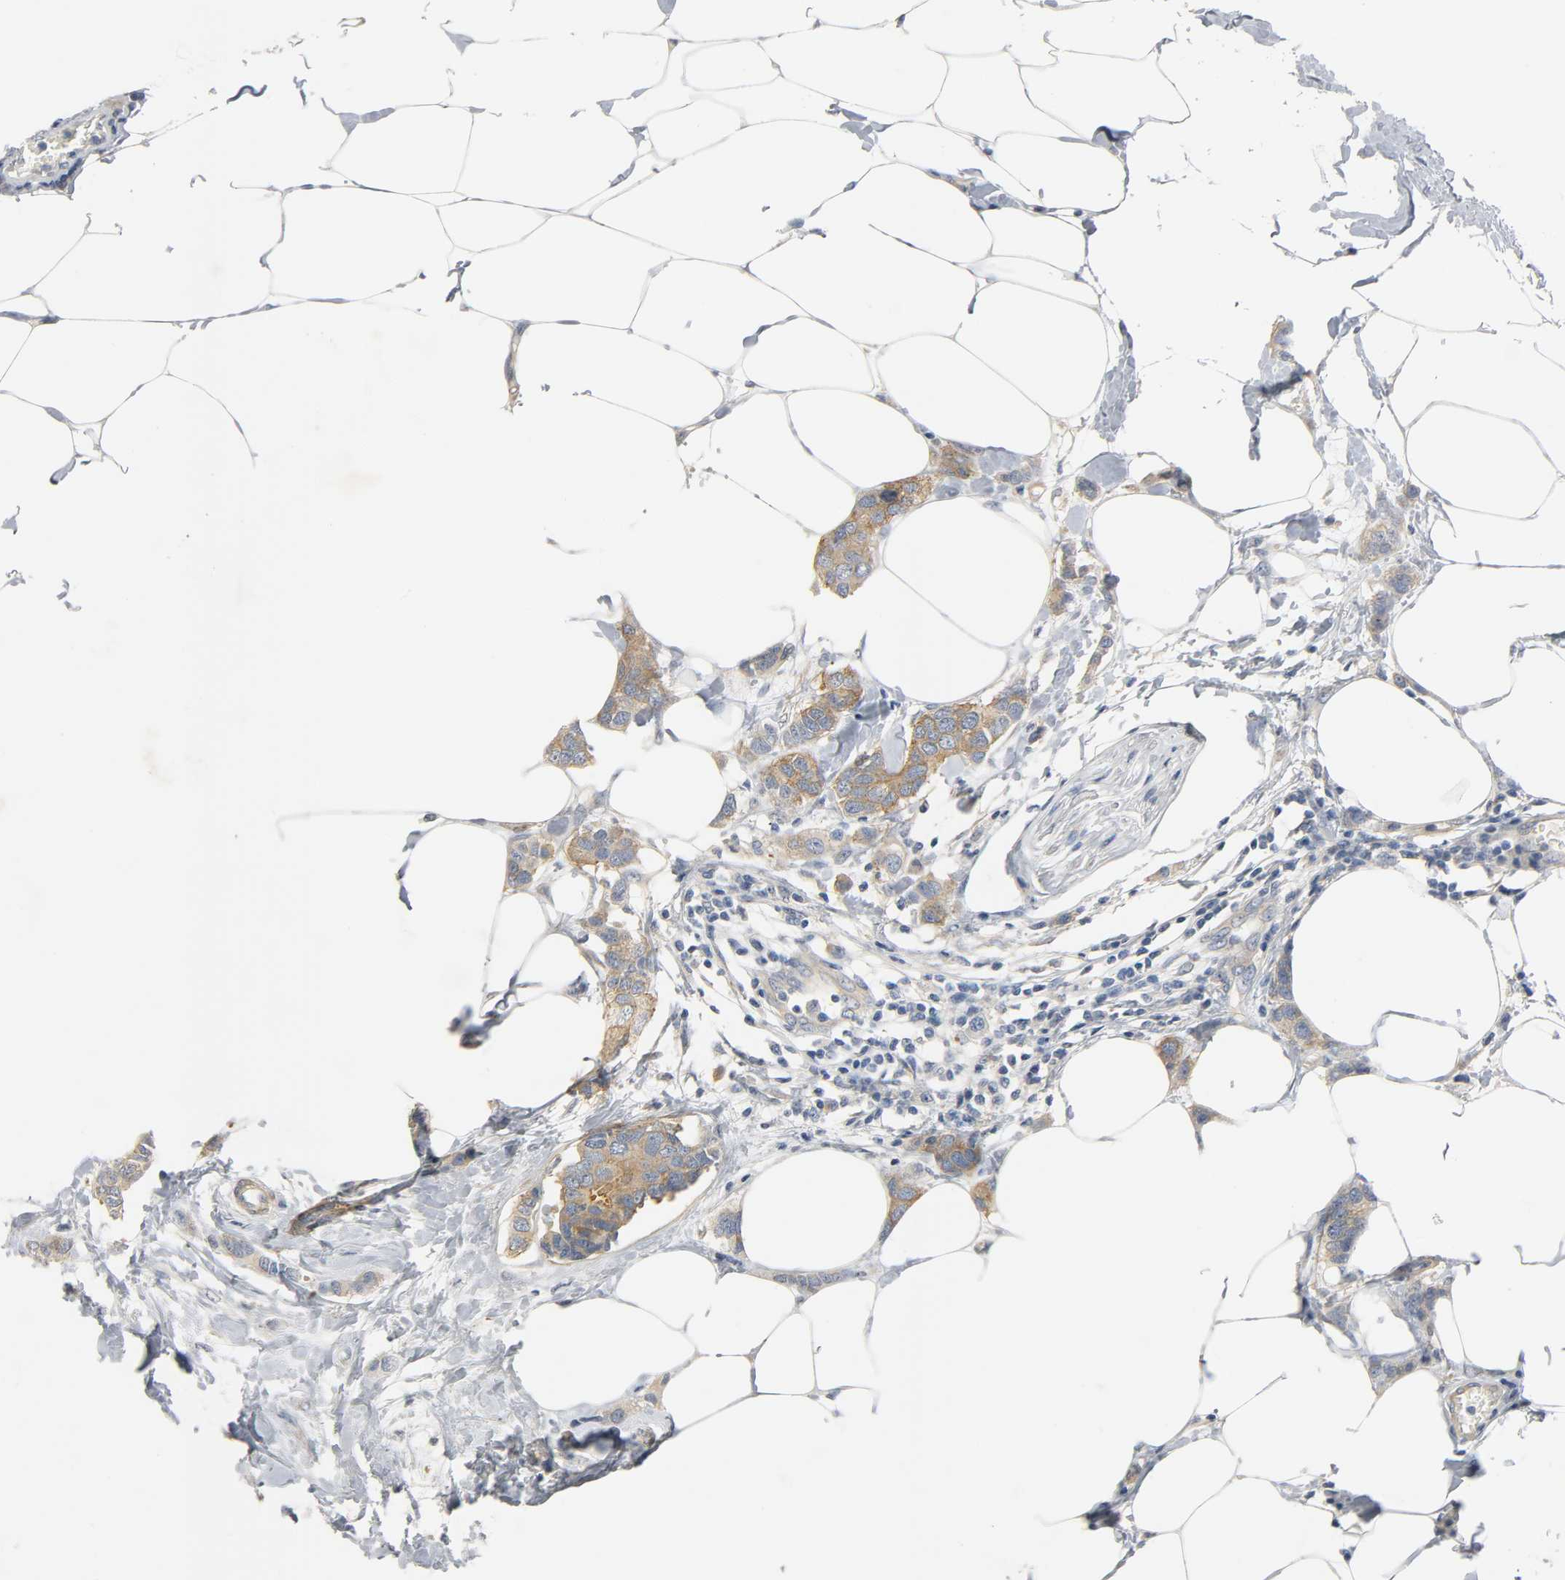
{"staining": {"intensity": "strong", "quantity": ">75%", "location": "cytoplasmic/membranous"}, "tissue": "breast cancer", "cell_type": "Tumor cells", "image_type": "cancer", "snomed": [{"axis": "morphology", "description": "Normal tissue, NOS"}, {"axis": "morphology", "description": "Duct carcinoma"}, {"axis": "topography", "description": "Breast"}], "caption": "This is an image of immunohistochemistry (IHC) staining of invasive ductal carcinoma (breast), which shows strong staining in the cytoplasmic/membranous of tumor cells.", "gene": "ARPC1A", "patient": {"sex": "female", "age": 50}}